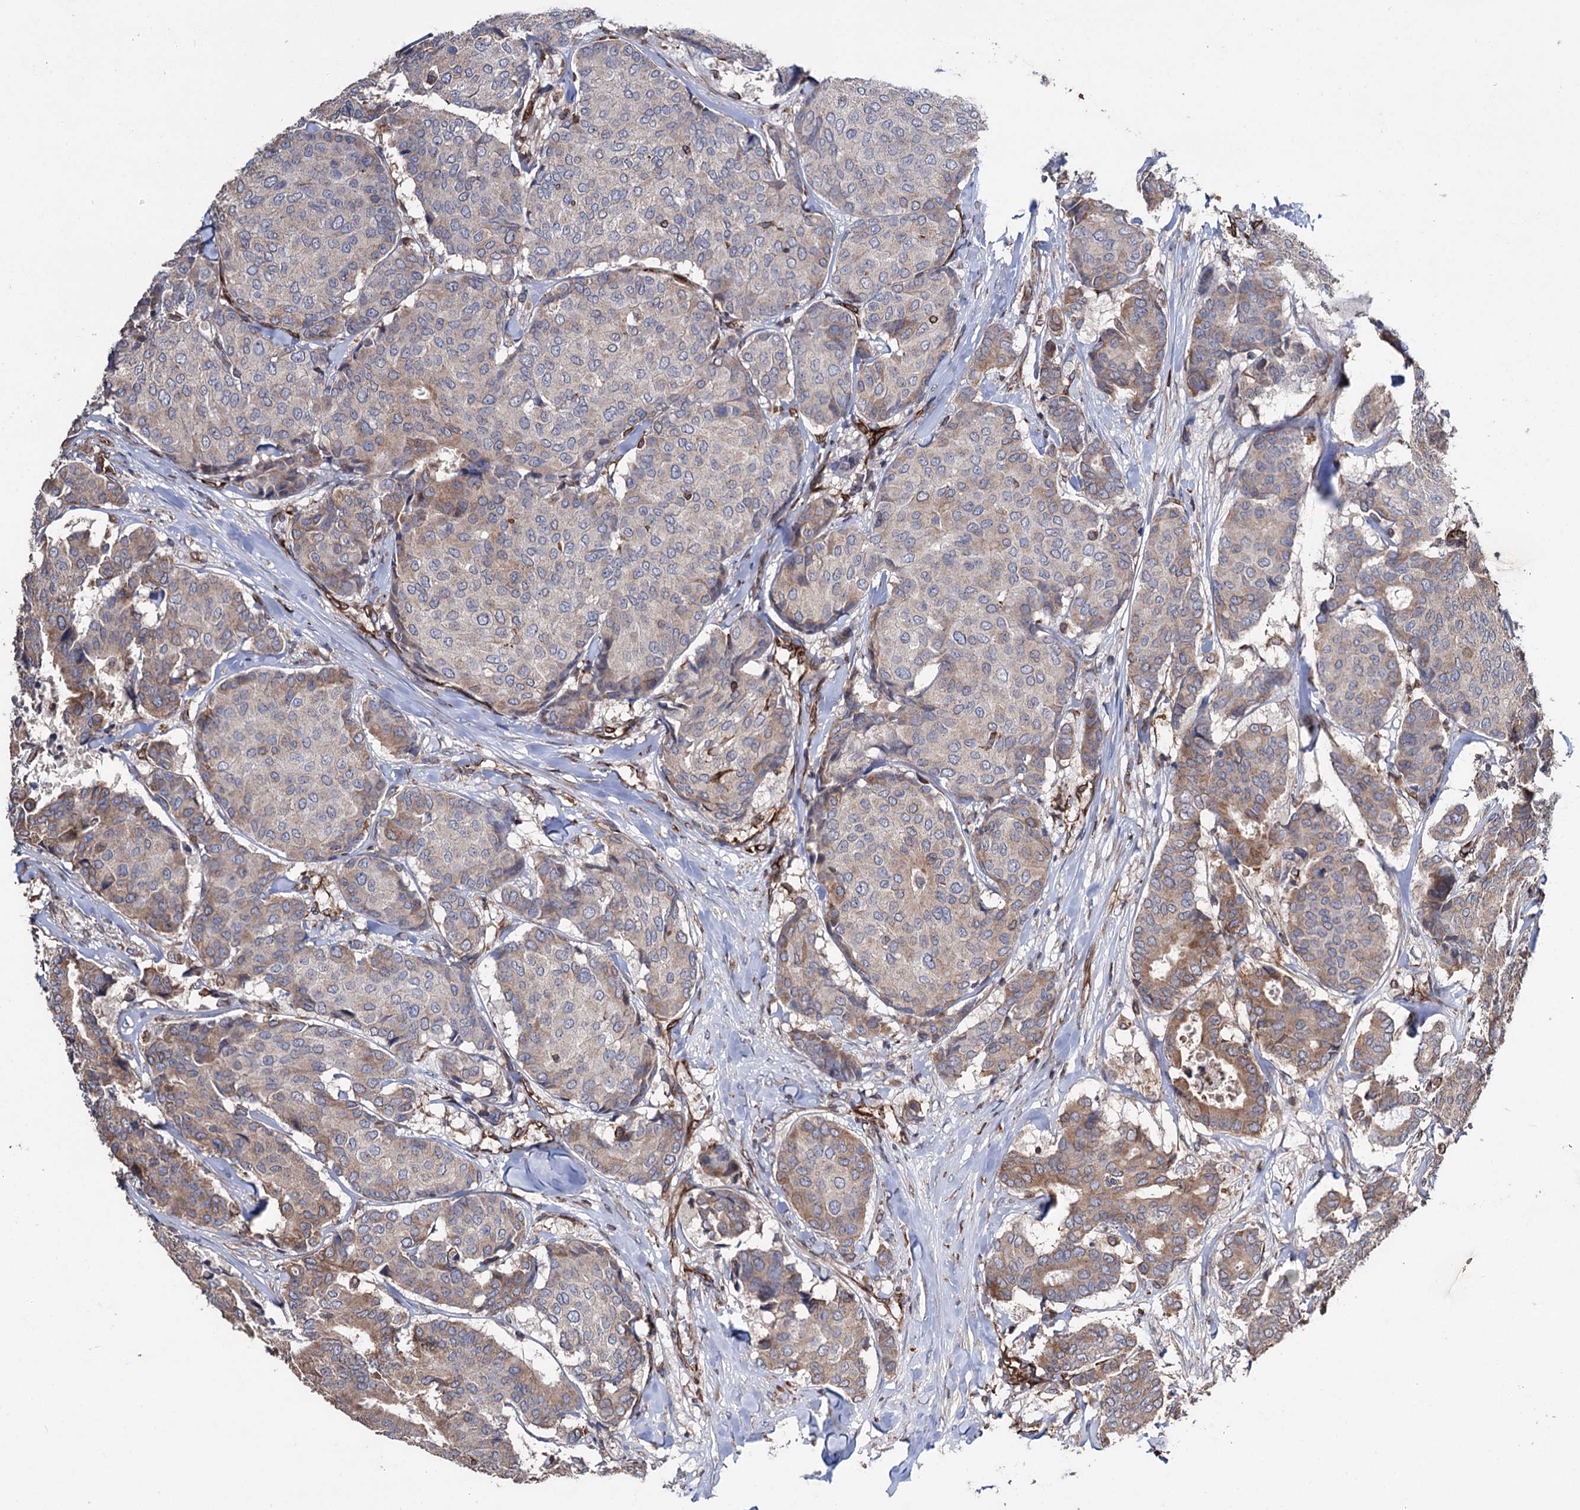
{"staining": {"intensity": "weak", "quantity": "<25%", "location": "cytoplasmic/membranous"}, "tissue": "breast cancer", "cell_type": "Tumor cells", "image_type": "cancer", "snomed": [{"axis": "morphology", "description": "Duct carcinoma"}, {"axis": "topography", "description": "Breast"}], "caption": "Immunohistochemistry (IHC) histopathology image of human breast cancer (infiltrating ductal carcinoma) stained for a protein (brown), which demonstrates no staining in tumor cells.", "gene": "STING1", "patient": {"sex": "female", "age": 75}}